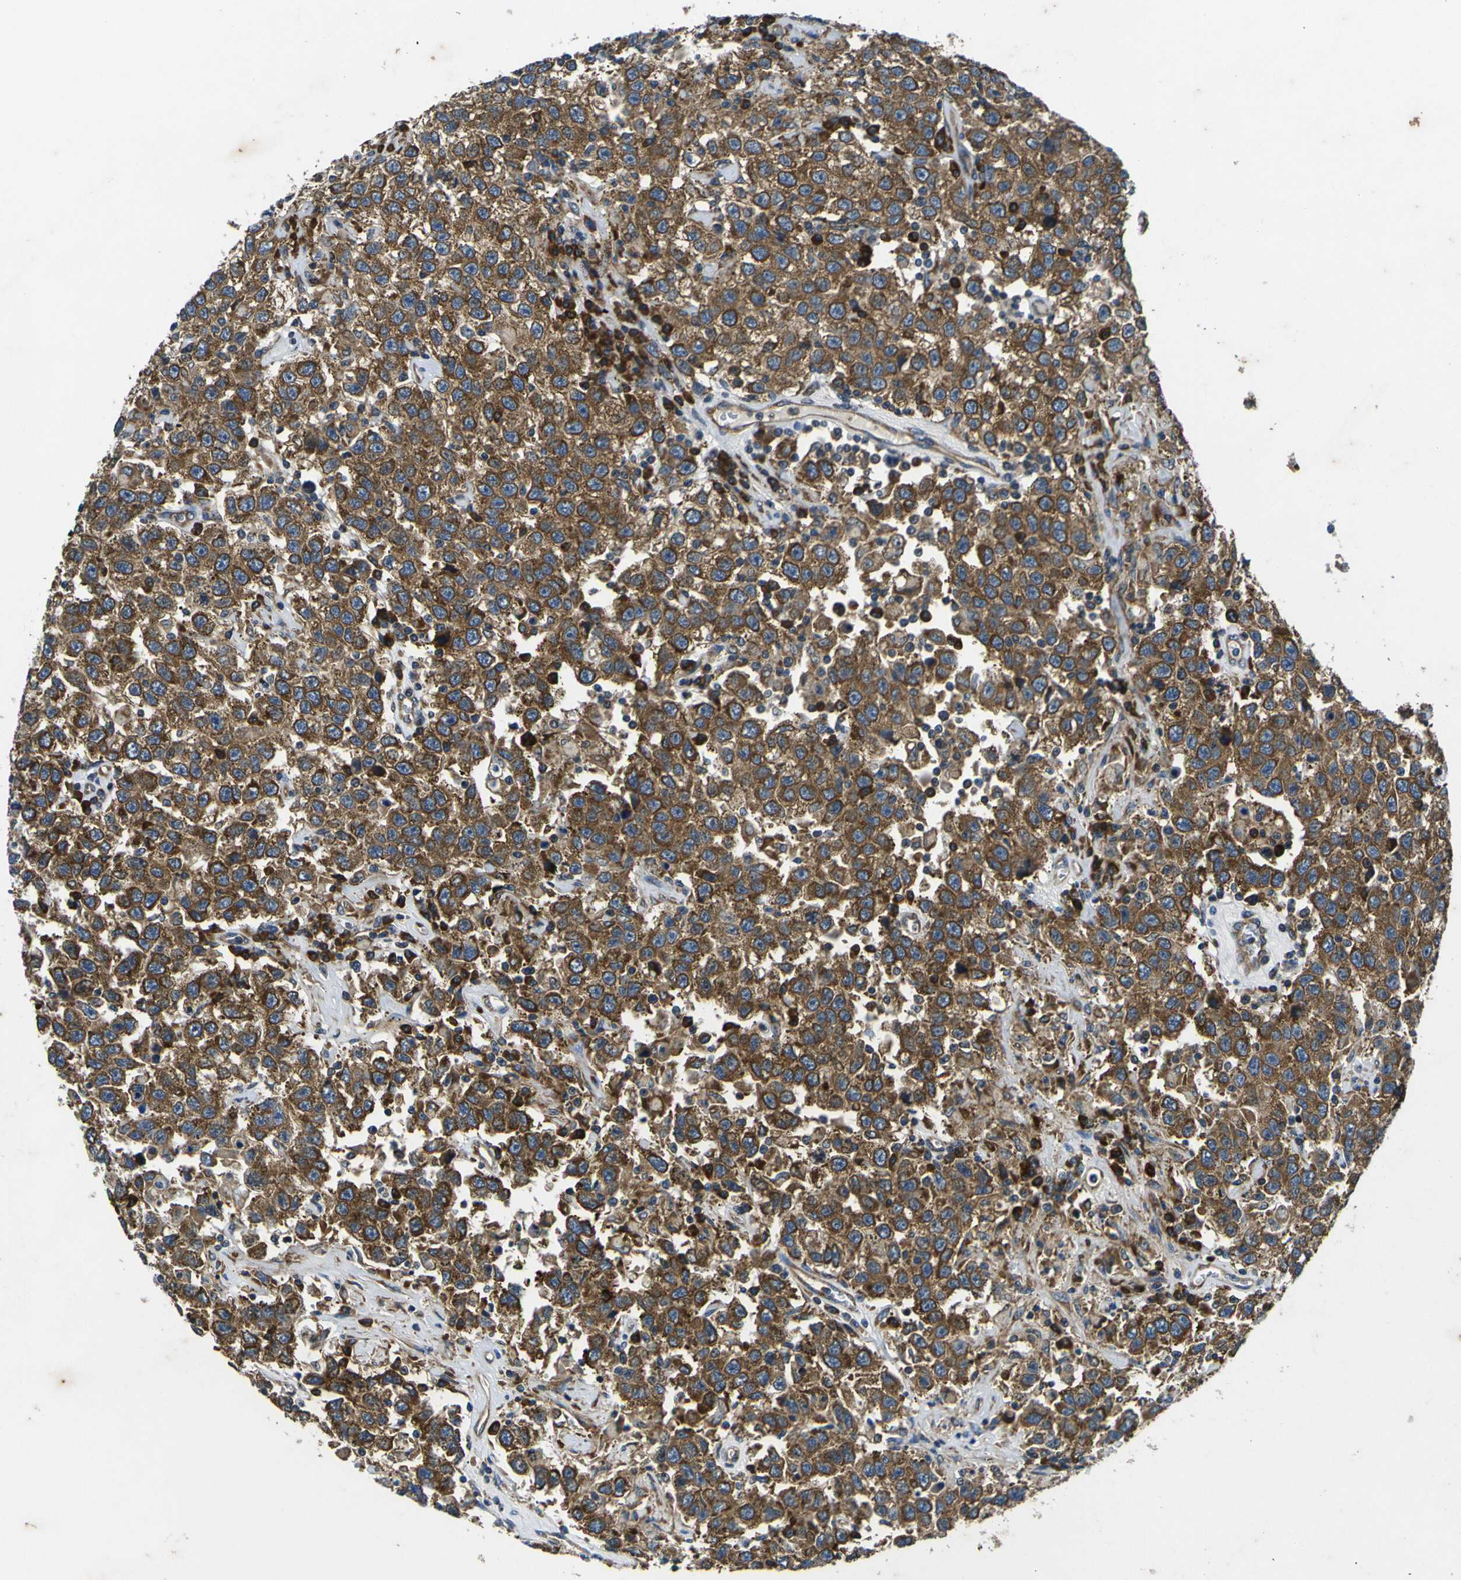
{"staining": {"intensity": "strong", "quantity": ">75%", "location": "cytoplasmic/membranous"}, "tissue": "testis cancer", "cell_type": "Tumor cells", "image_type": "cancer", "snomed": [{"axis": "morphology", "description": "Seminoma, NOS"}, {"axis": "topography", "description": "Testis"}], "caption": "A high amount of strong cytoplasmic/membranous staining is present in approximately >75% of tumor cells in testis cancer tissue.", "gene": "RPSA", "patient": {"sex": "male", "age": 41}}